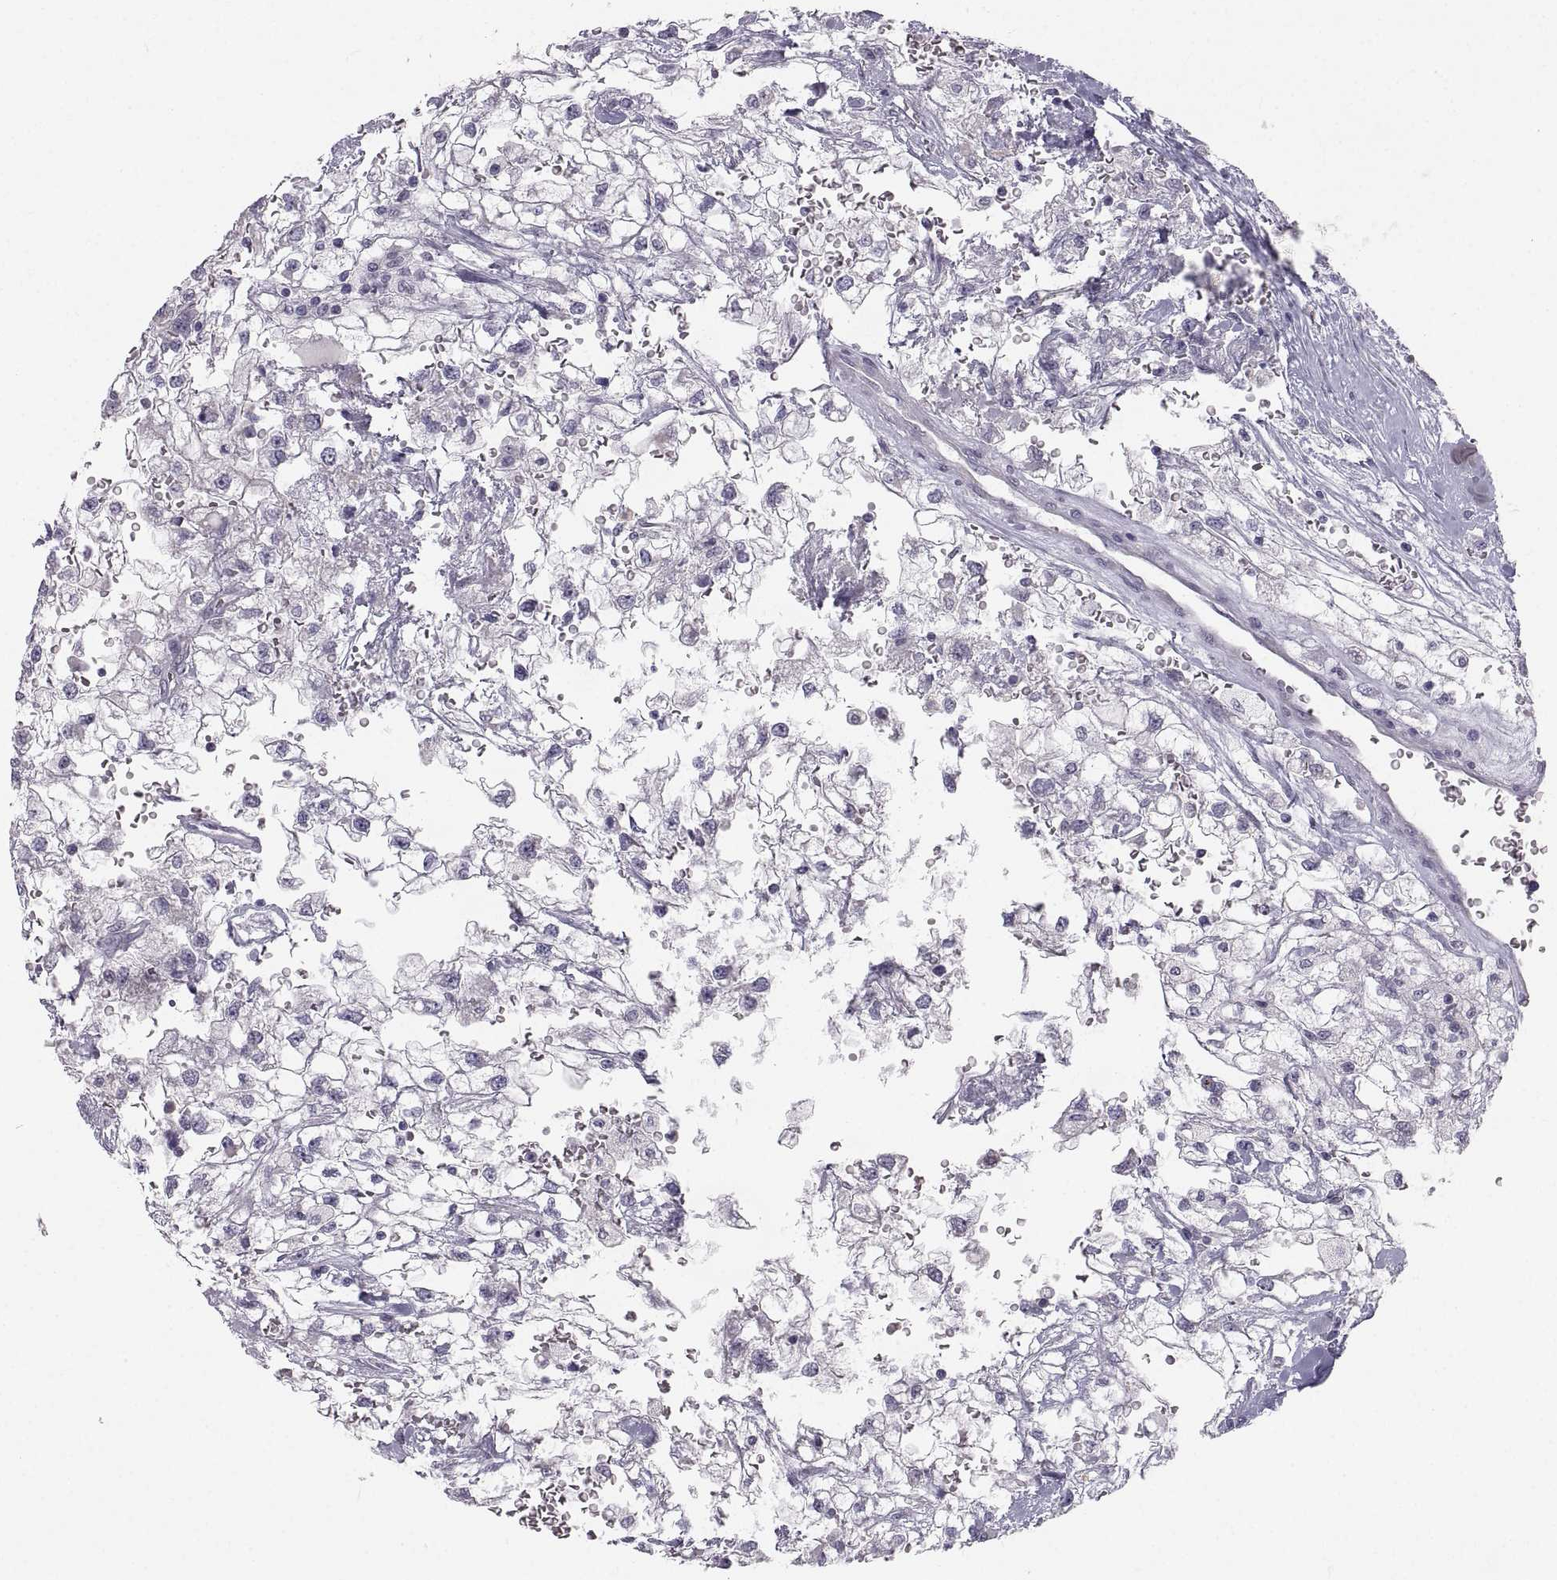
{"staining": {"intensity": "negative", "quantity": "none", "location": "none"}, "tissue": "renal cancer", "cell_type": "Tumor cells", "image_type": "cancer", "snomed": [{"axis": "morphology", "description": "Adenocarcinoma, NOS"}, {"axis": "topography", "description": "Kidney"}], "caption": "Protein analysis of renal cancer (adenocarcinoma) shows no significant staining in tumor cells. (DAB immunohistochemistry (IHC) visualized using brightfield microscopy, high magnification).", "gene": "ZNF185", "patient": {"sex": "male", "age": 59}}